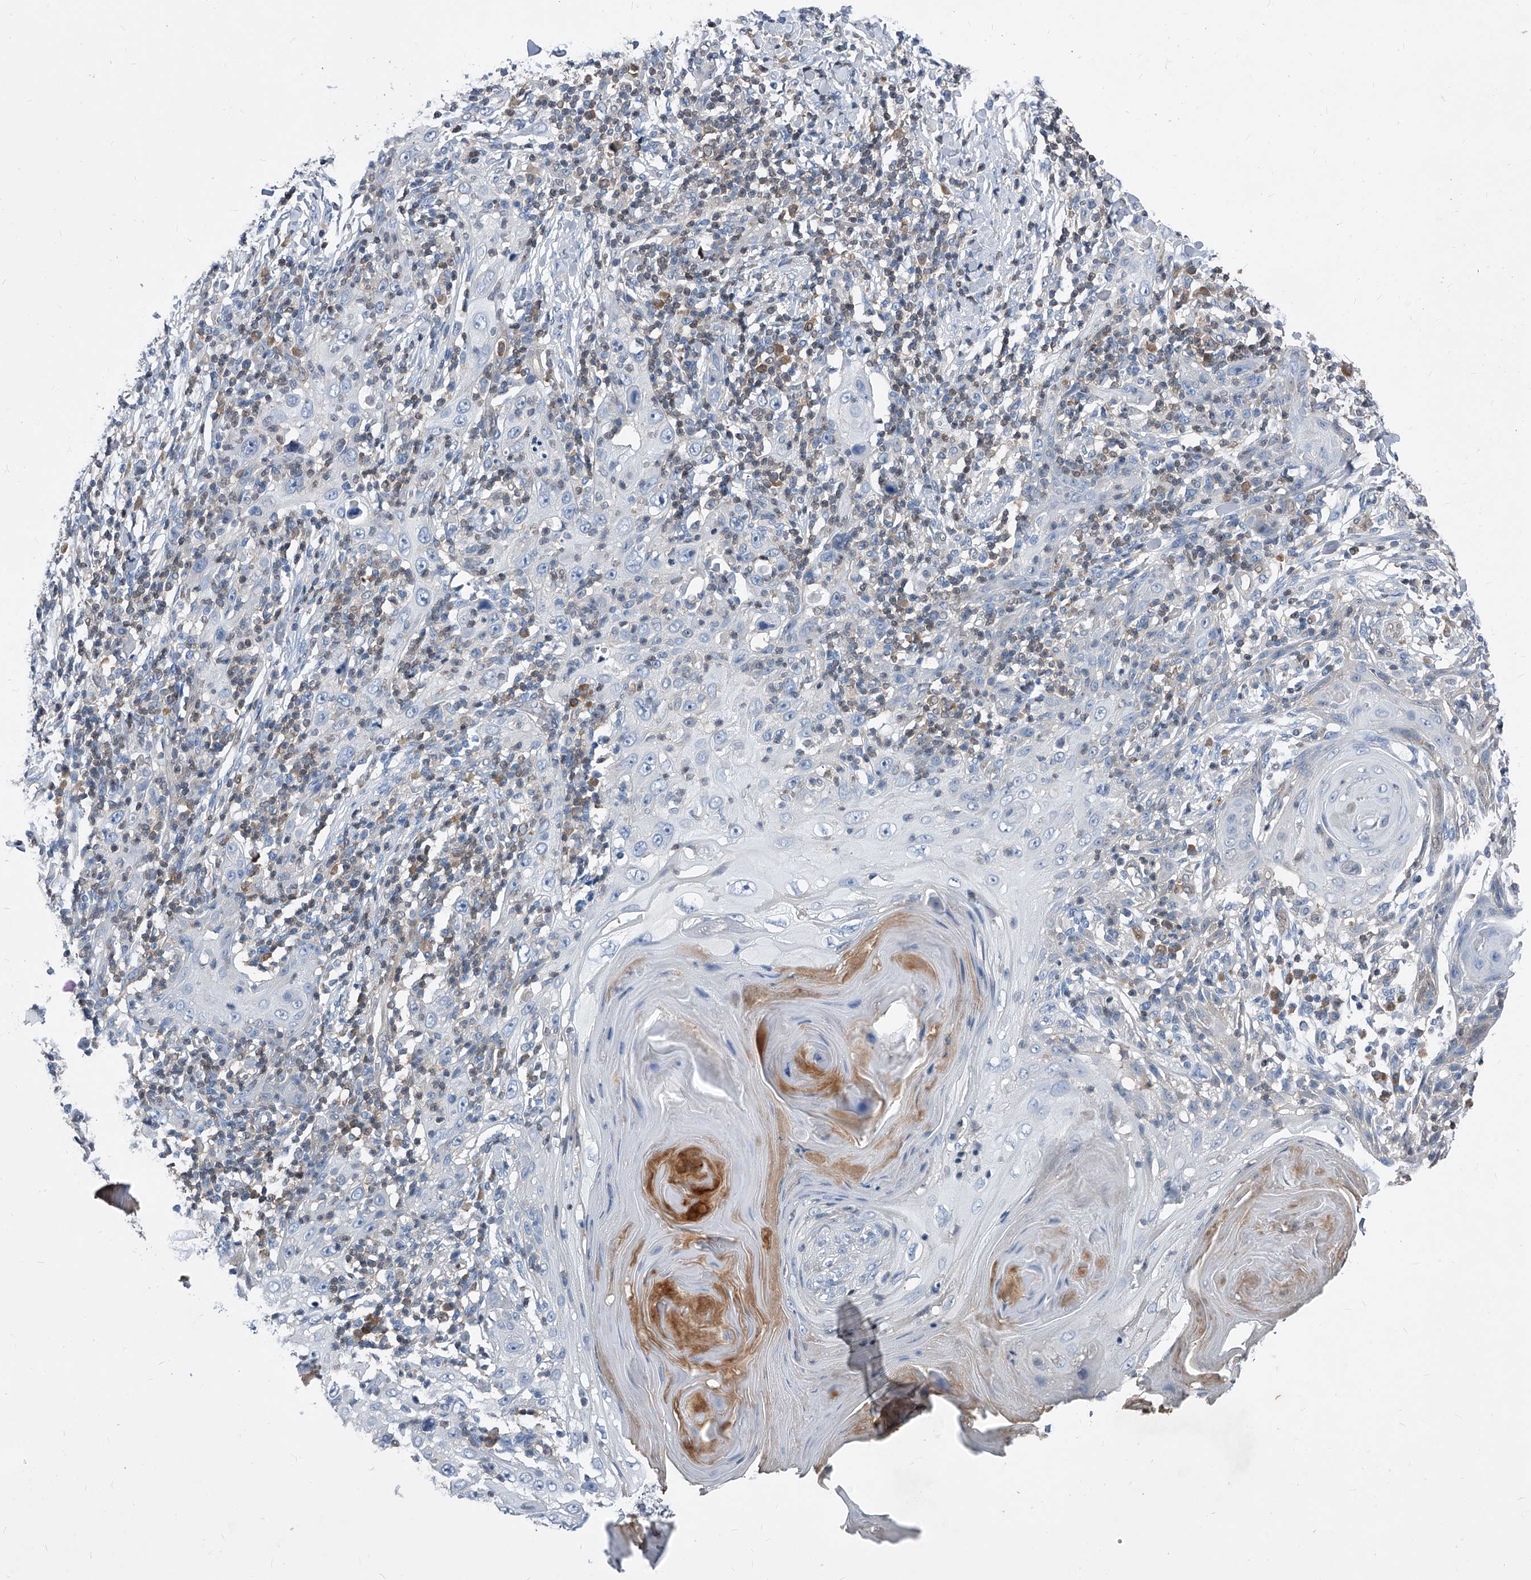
{"staining": {"intensity": "negative", "quantity": "none", "location": "none"}, "tissue": "skin cancer", "cell_type": "Tumor cells", "image_type": "cancer", "snomed": [{"axis": "morphology", "description": "Squamous cell carcinoma, NOS"}, {"axis": "topography", "description": "Skin"}], "caption": "Immunohistochemistry of human skin squamous cell carcinoma shows no staining in tumor cells.", "gene": "MAP2K6", "patient": {"sex": "female", "age": 88}}